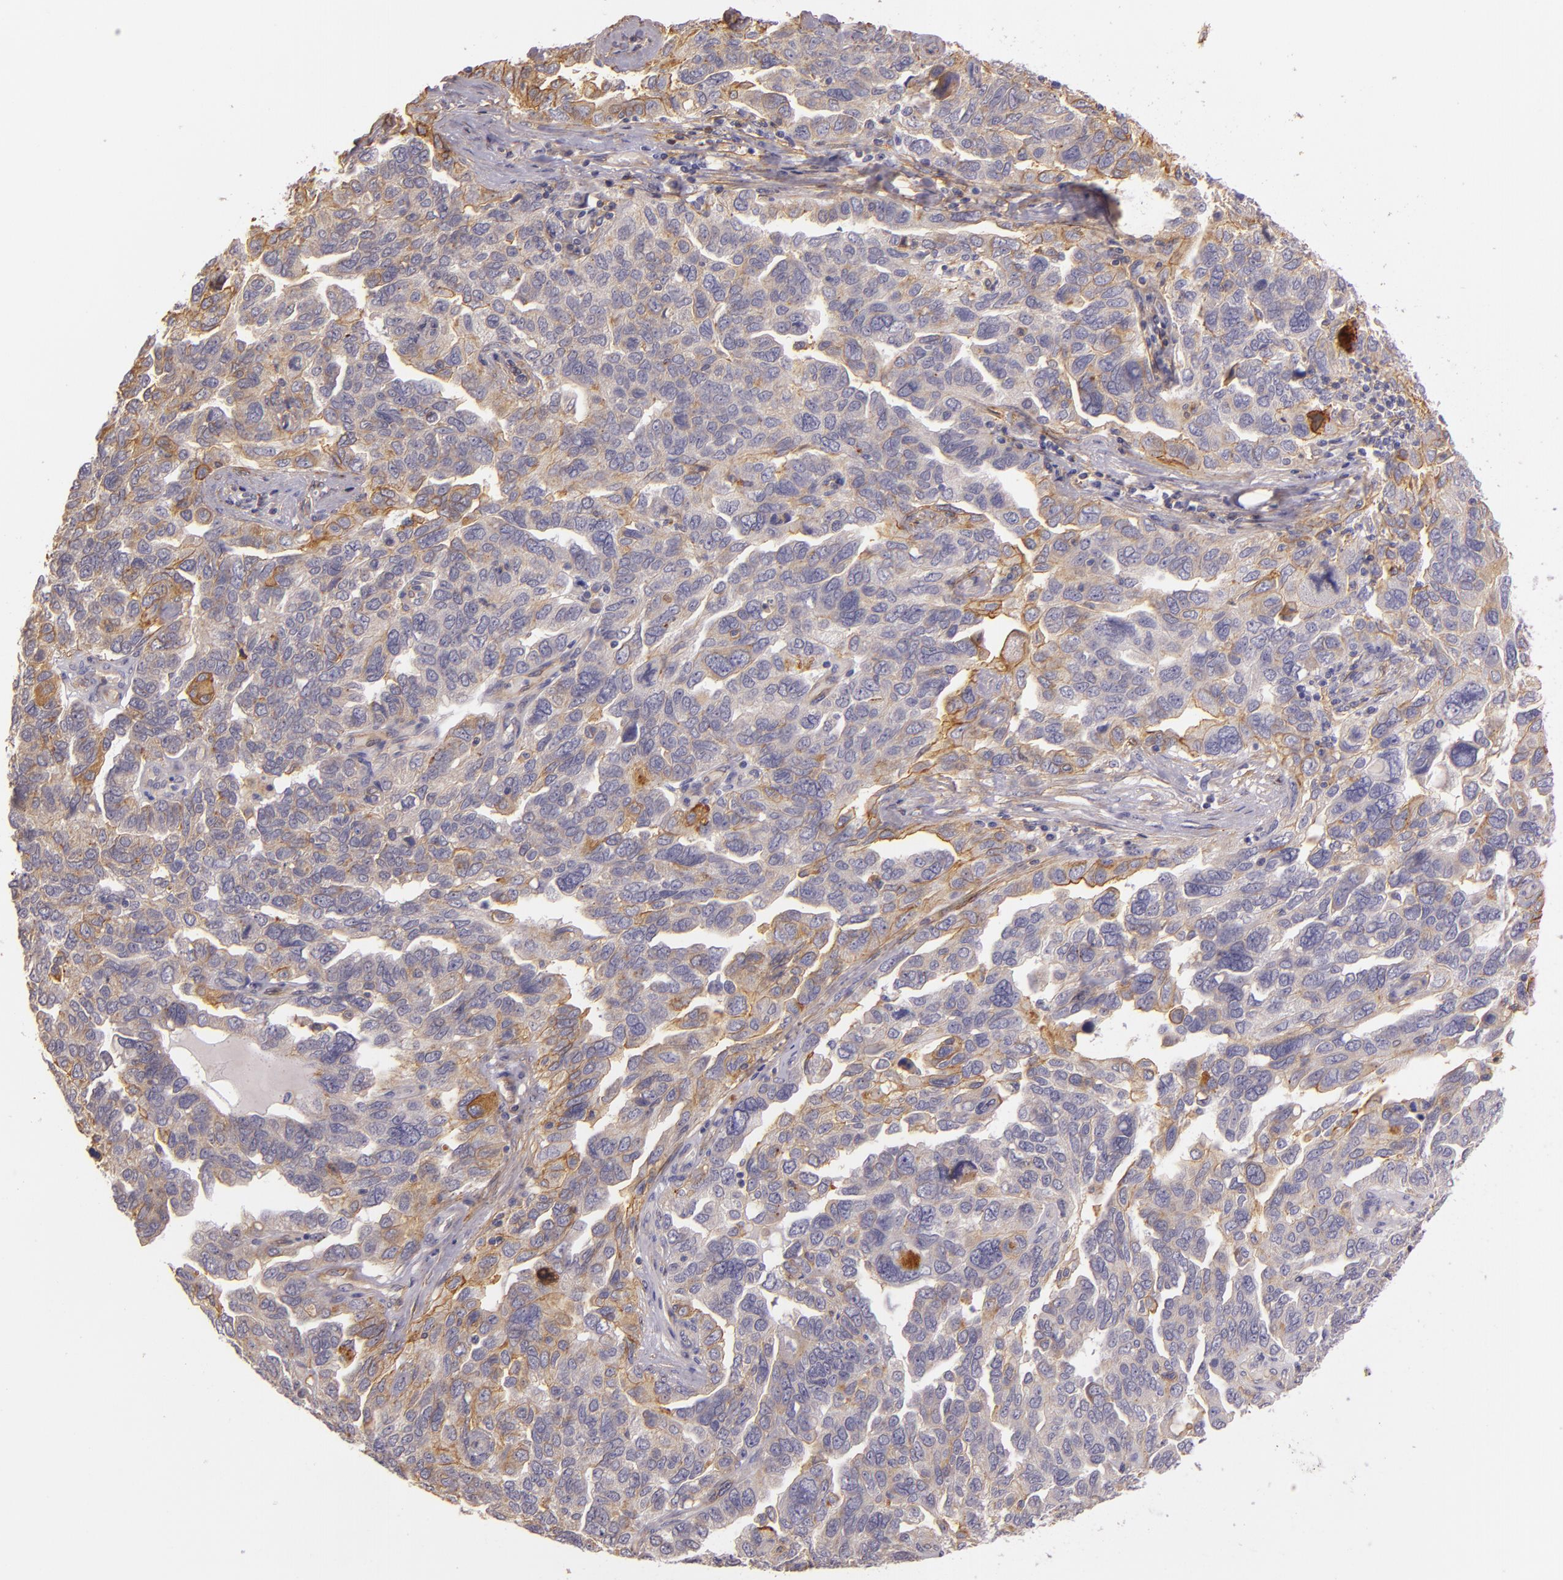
{"staining": {"intensity": "moderate", "quantity": "<25%", "location": "cytoplasmic/membranous"}, "tissue": "ovarian cancer", "cell_type": "Tumor cells", "image_type": "cancer", "snomed": [{"axis": "morphology", "description": "Cystadenocarcinoma, serous, NOS"}, {"axis": "topography", "description": "Ovary"}], "caption": "Moderate cytoplasmic/membranous positivity is appreciated in about <25% of tumor cells in ovarian serous cystadenocarcinoma. (DAB IHC with brightfield microscopy, high magnification).", "gene": "CTSF", "patient": {"sex": "female", "age": 64}}